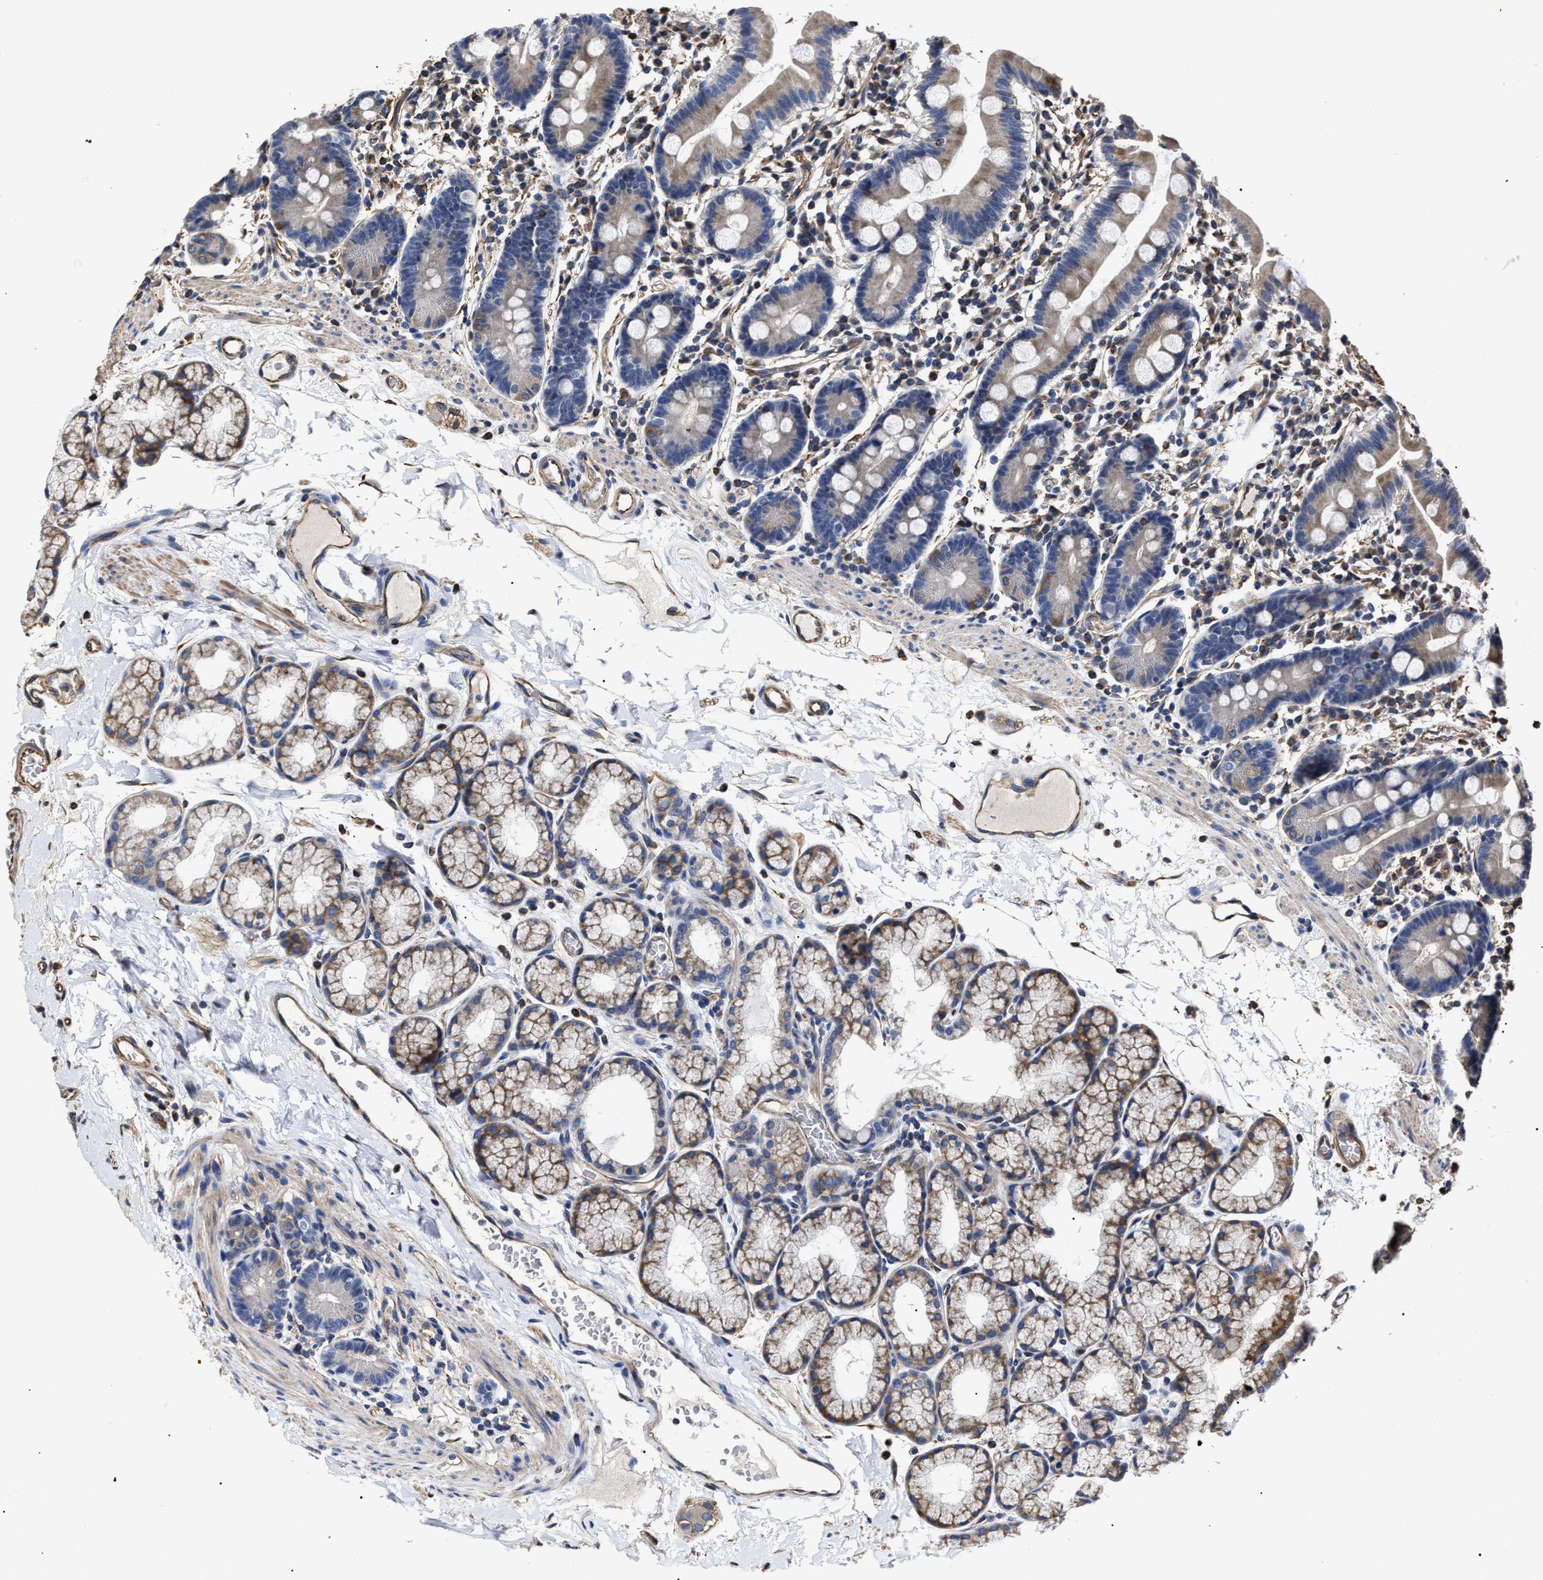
{"staining": {"intensity": "moderate", "quantity": "25%-75%", "location": "cytoplasmic/membranous"}, "tissue": "duodenum", "cell_type": "Glandular cells", "image_type": "normal", "snomed": [{"axis": "morphology", "description": "Normal tissue, NOS"}, {"axis": "topography", "description": "Duodenum"}], "caption": "Brown immunohistochemical staining in benign human duodenum shows moderate cytoplasmic/membranous positivity in approximately 25%-75% of glandular cells.", "gene": "TSPAN33", "patient": {"sex": "male", "age": 50}}